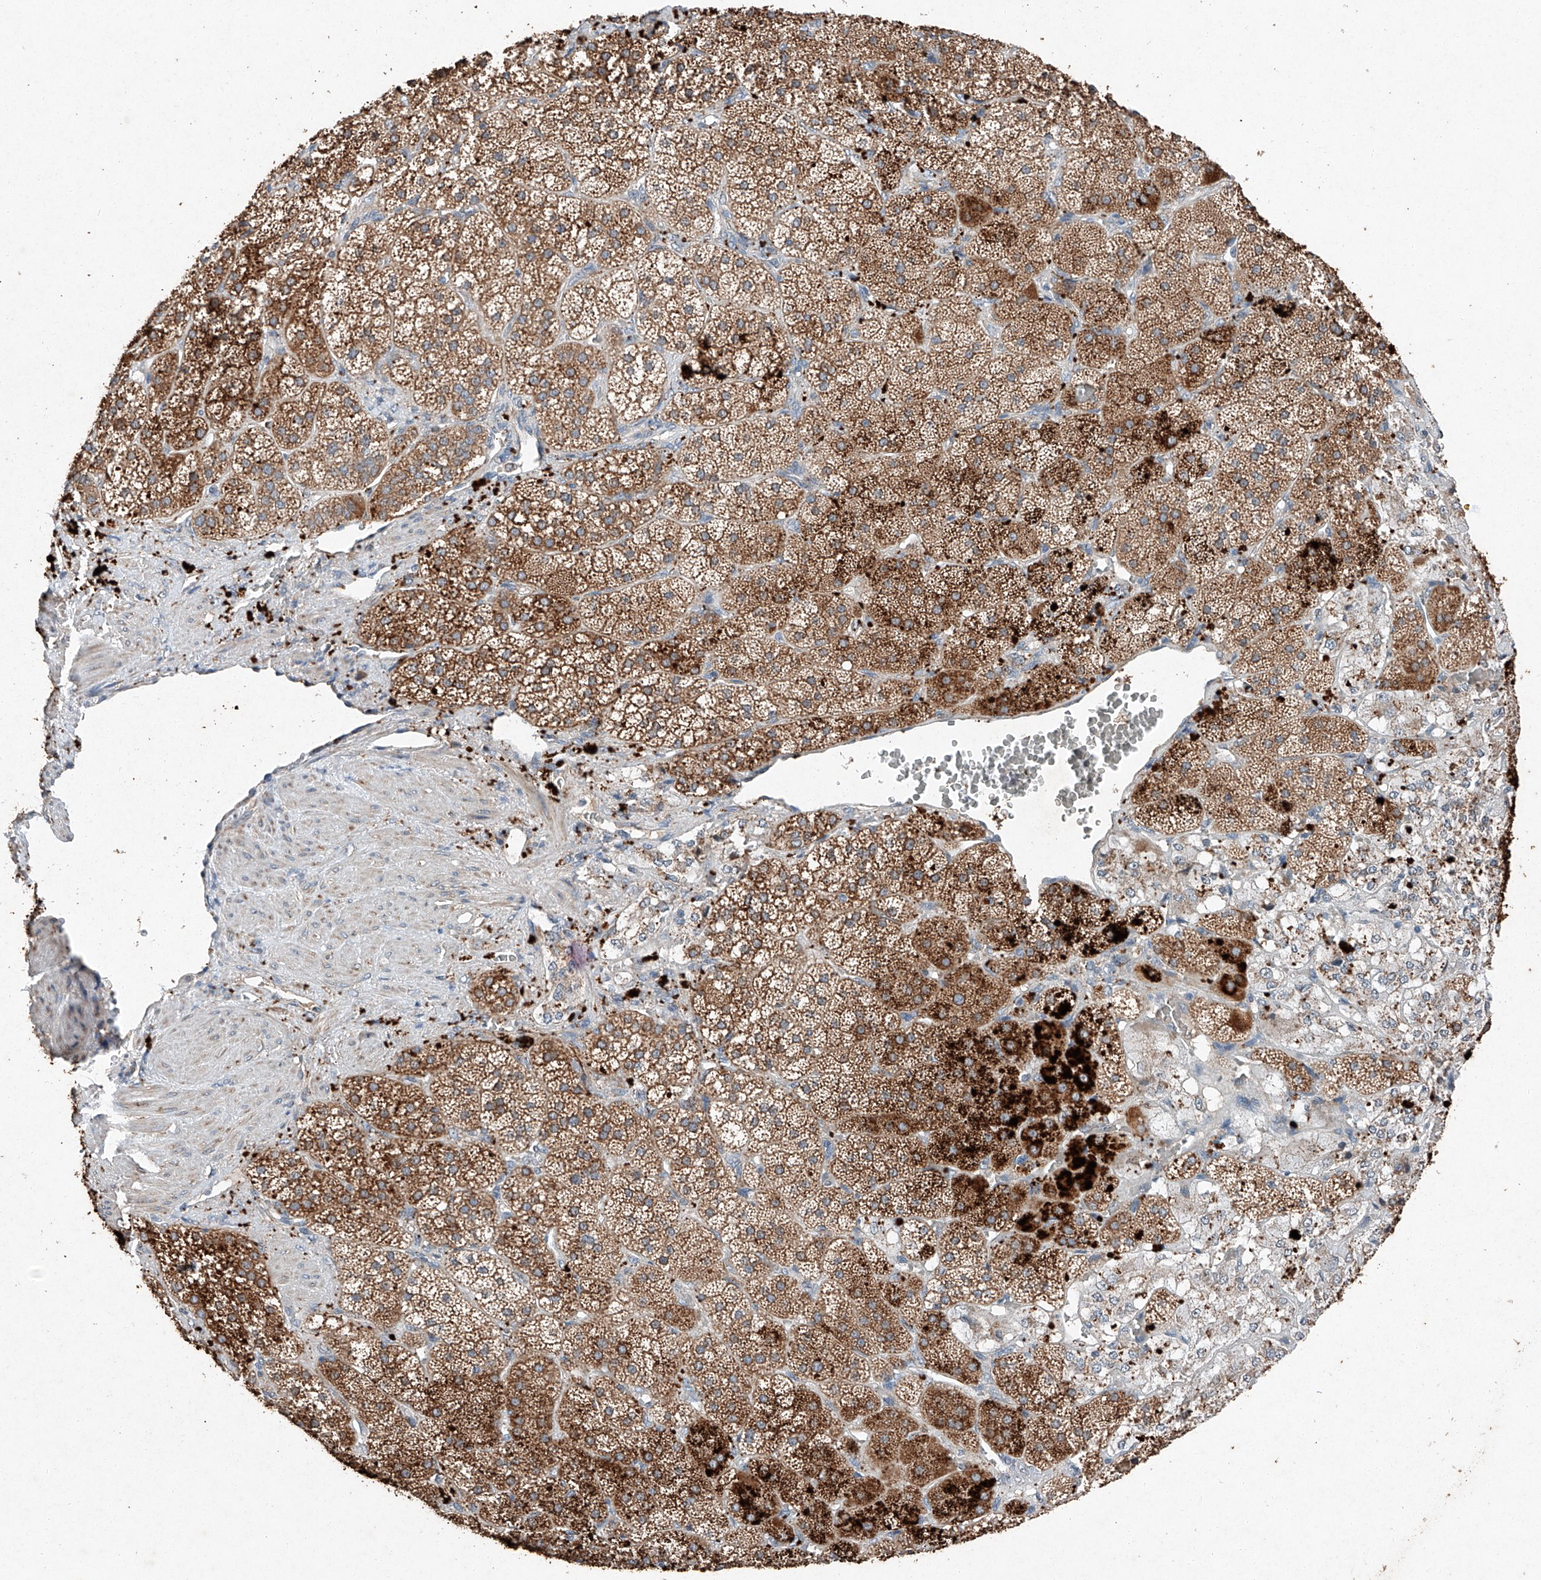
{"staining": {"intensity": "strong", "quantity": "25%-75%", "location": "cytoplasmic/membranous"}, "tissue": "adrenal gland", "cell_type": "Glandular cells", "image_type": "normal", "snomed": [{"axis": "morphology", "description": "Normal tissue, NOS"}, {"axis": "topography", "description": "Adrenal gland"}], "caption": "Protein staining shows strong cytoplasmic/membranous expression in approximately 25%-75% of glandular cells in normal adrenal gland. The staining was performed using DAB (3,3'-diaminobenzidine), with brown indicating positive protein expression. Nuclei are stained blue with hematoxylin.", "gene": "RUSC1", "patient": {"sex": "male", "age": 57}}